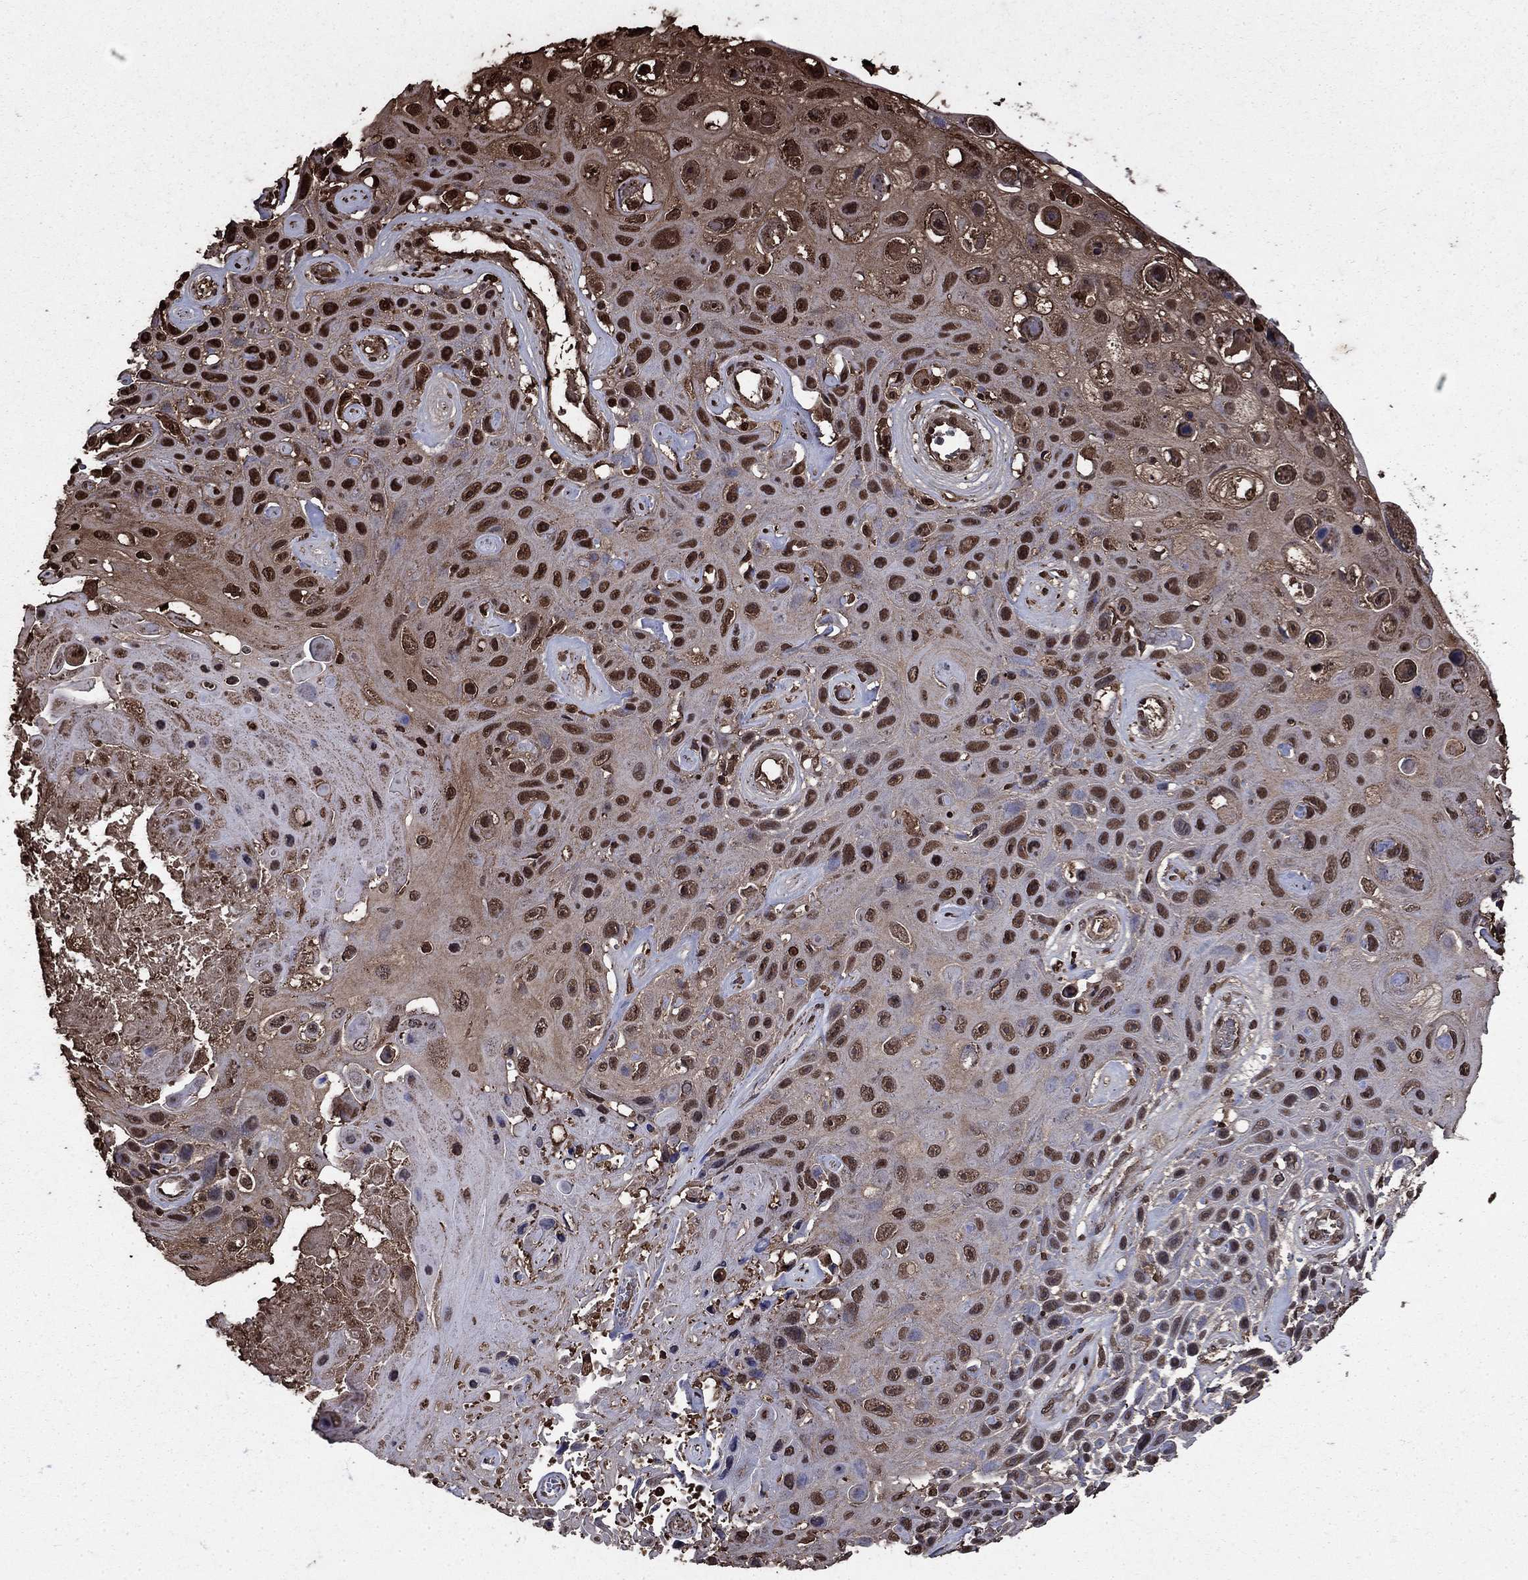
{"staining": {"intensity": "strong", "quantity": ">75%", "location": "nuclear"}, "tissue": "skin cancer", "cell_type": "Tumor cells", "image_type": "cancer", "snomed": [{"axis": "morphology", "description": "Squamous cell carcinoma, NOS"}, {"axis": "topography", "description": "Skin"}], "caption": "Immunohistochemistry (IHC) staining of skin cancer (squamous cell carcinoma), which reveals high levels of strong nuclear expression in approximately >75% of tumor cells indicating strong nuclear protein expression. The staining was performed using DAB (brown) for protein detection and nuclei were counterstained in hematoxylin (blue).", "gene": "GAPDH", "patient": {"sex": "male", "age": 82}}